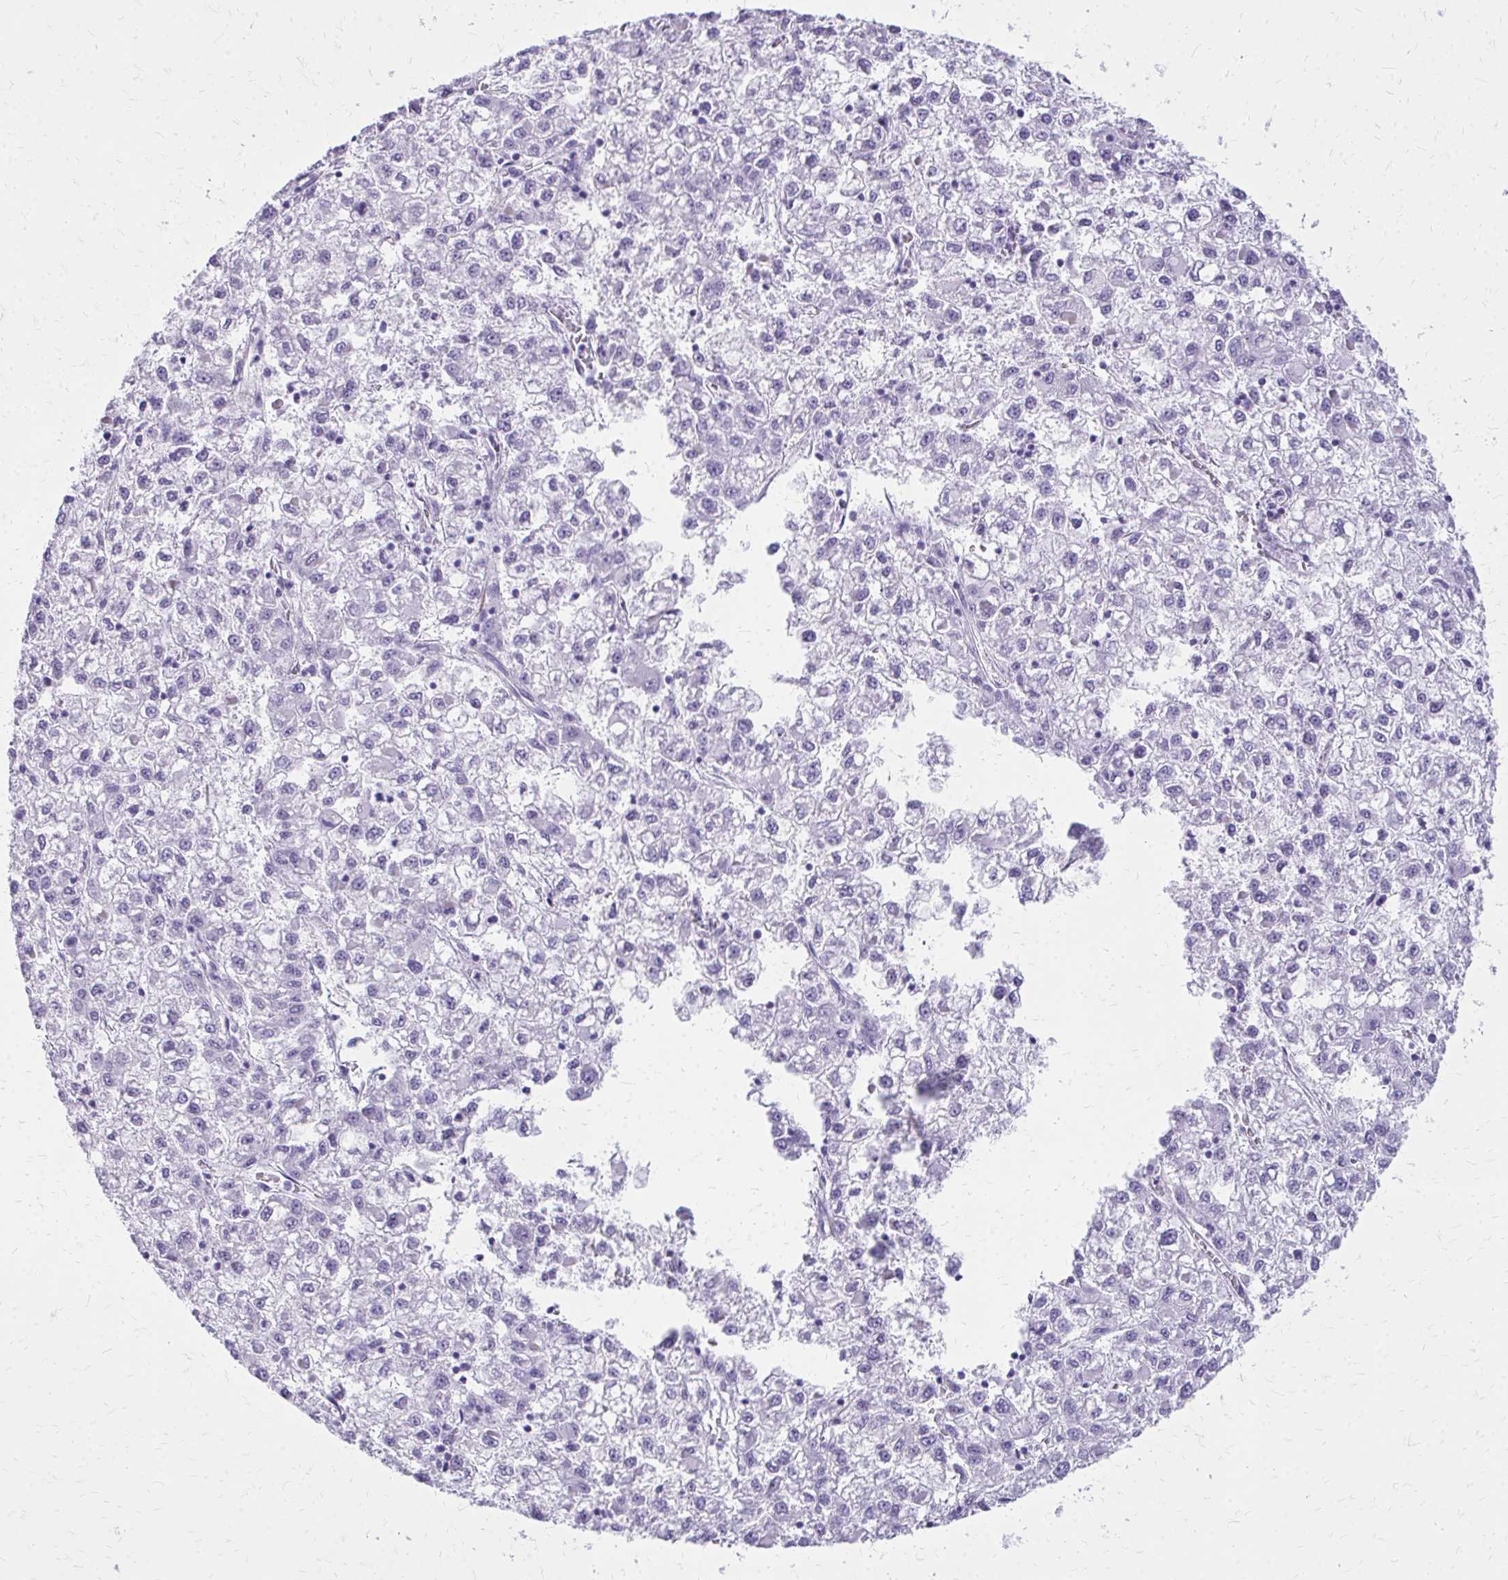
{"staining": {"intensity": "negative", "quantity": "none", "location": "none"}, "tissue": "liver cancer", "cell_type": "Tumor cells", "image_type": "cancer", "snomed": [{"axis": "morphology", "description": "Carcinoma, Hepatocellular, NOS"}, {"axis": "topography", "description": "Liver"}], "caption": "High power microscopy micrograph of an IHC image of hepatocellular carcinoma (liver), revealing no significant positivity in tumor cells.", "gene": "TRIM6", "patient": {"sex": "male", "age": 40}}